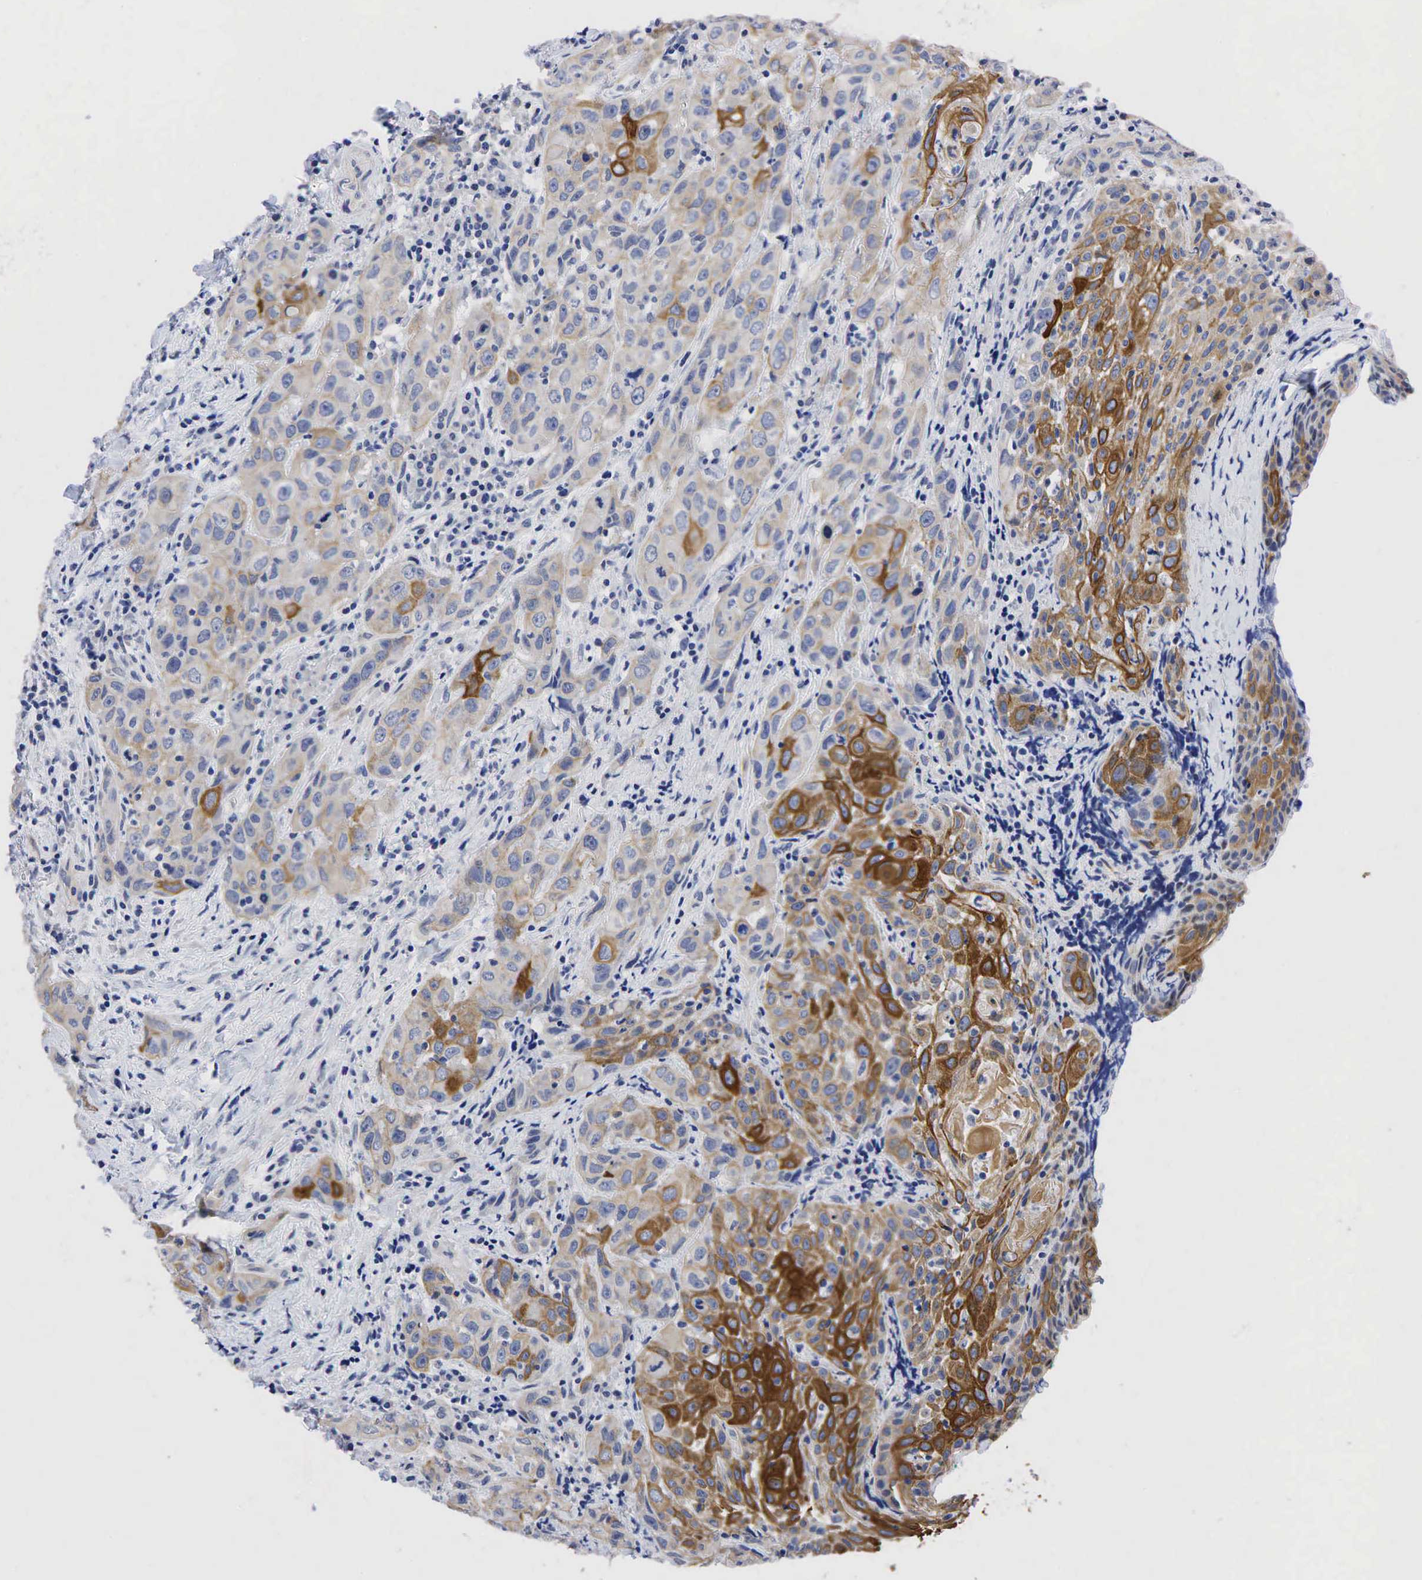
{"staining": {"intensity": "moderate", "quantity": "25%-75%", "location": "cytoplasmic/membranous"}, "tissue": "head and neck cancer", "cell_type": "Tumor cells", "image_type": "cancer", "snomed": [{"axis": "morphology", "description": "Squamous cell carcinoma, NOS"}, {"axis": "topography", "description": "Oral tissue"}, {"axis": "topography", "description": "Head-Neck"}], "caption": "Immunohistochemical staining of head and neck squamous cell carcinoma reveals medium levels of moderate cytoplasmic/membranous staining in approximately 25%-75% of tumor cells.", "gene": "PGR", "patient": {"sex": "female", "age": 82}}